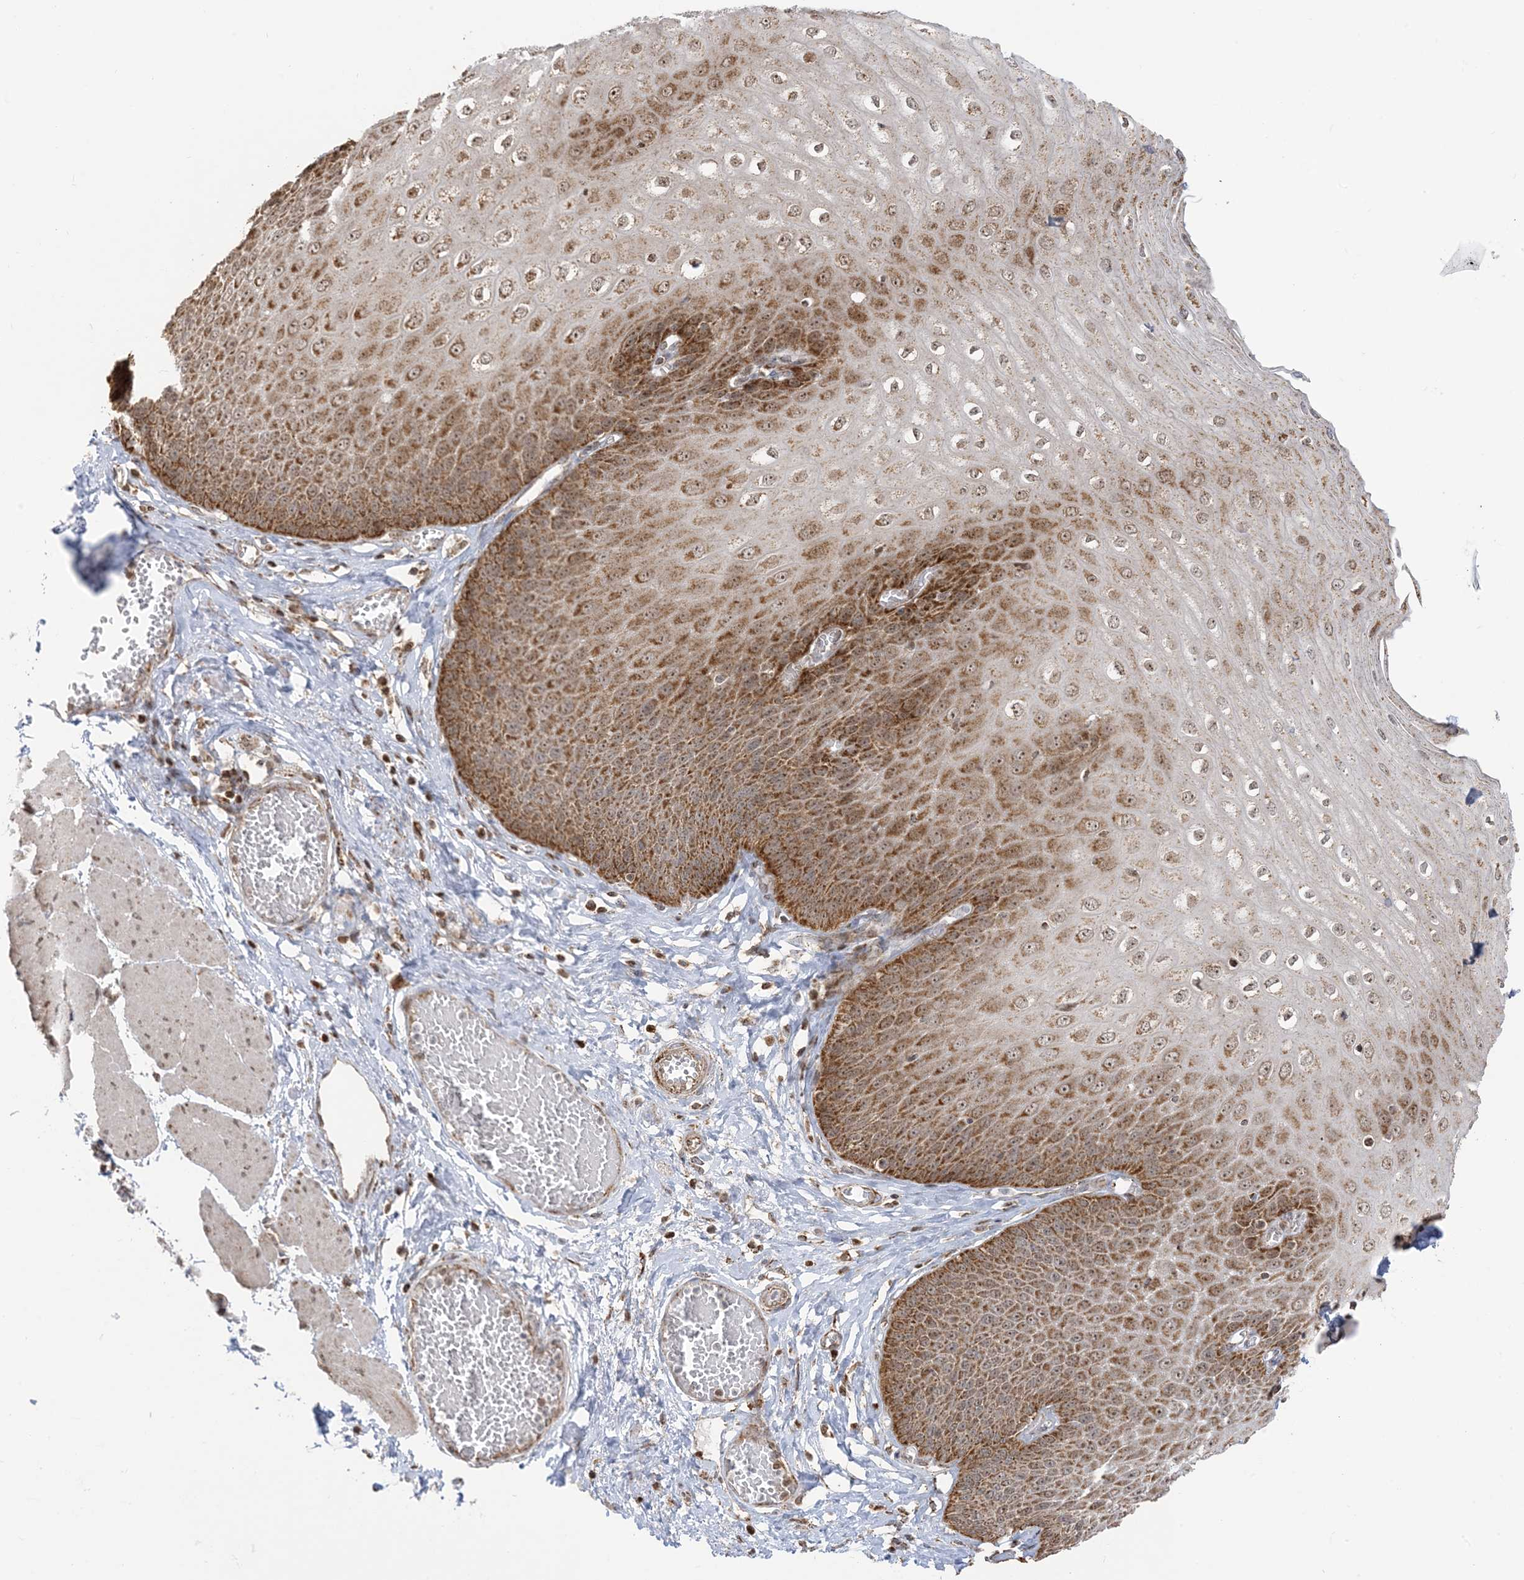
{"staining": {"intensity": "strong", "quantity": ">75%", "location": "cytoplasmic/membranous,nuclear"}, "tissue": "esophagus", "cell_type": "Squamous epithelial cells", "image_type": "normal", "snomed": [{"axis": "morphology", "description": "Normal tissue, NOS"}, {"axis": "topography", "description": "Esophagus"}], "caption": "A brown stain labels strong cytoplasmic/membranous,nuclear positivity of a protein in squamous epithelial cells of normal esophagus.", "gene": "MAPKBP1", "patient": {"sex": "male", "age": 60}}